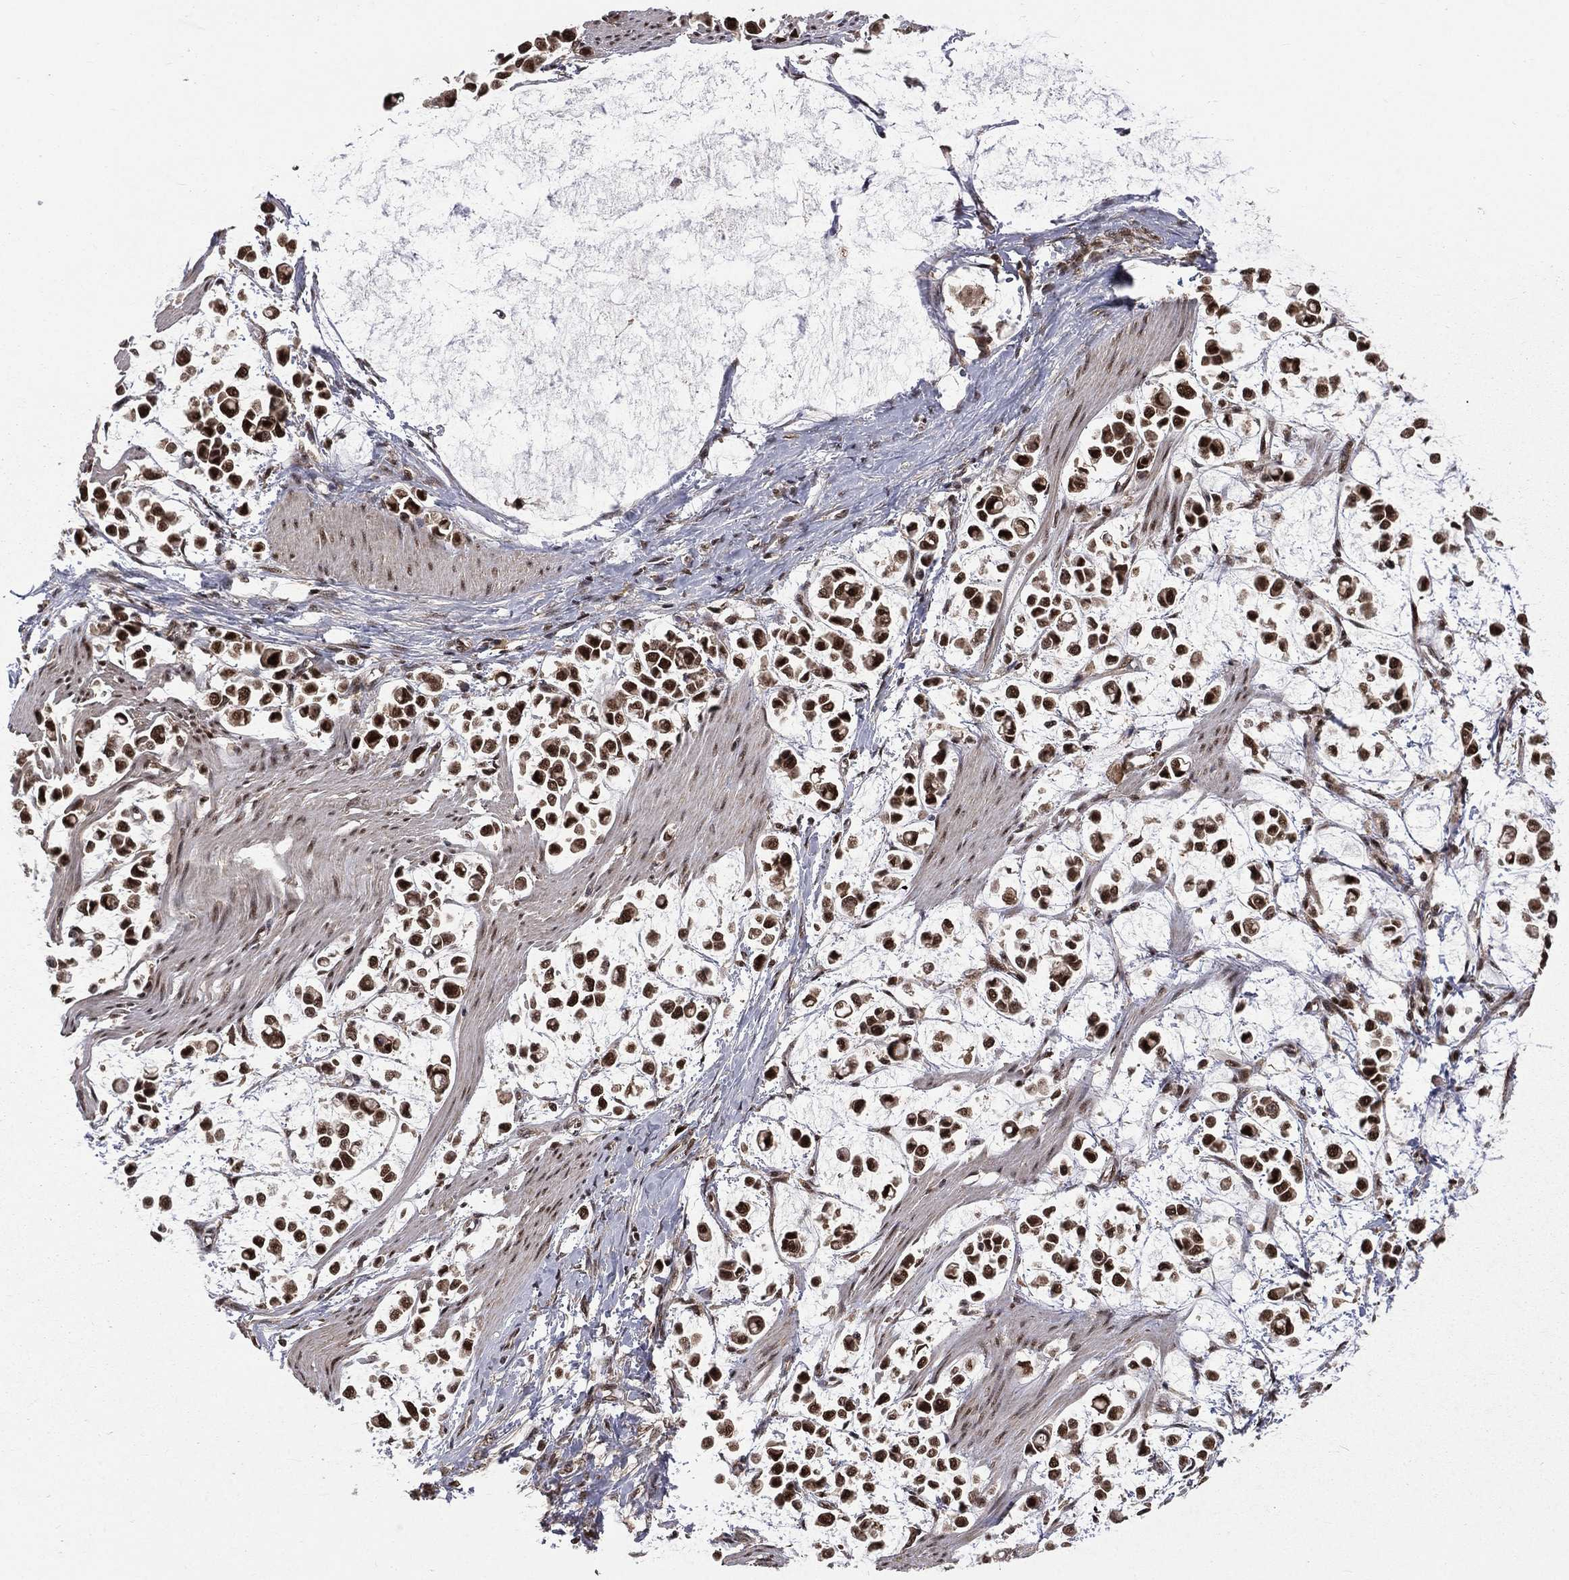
{"staining": {"intensity": "strong", "quantity": ">75%", "location": "nuclear"}, "tissue": "stomach cancer", "cell_type": "Tumor cells", "image_type": "cancer", "snomed": [{"axis": "morphology", "description": "Adenocarcinoma, NOS"}, {"axis": "topography", "description": "Stomach"}], "caption": "Stomach adenocarcinoma stained with immunohistochemistry displays strong nuclear staining in approximately >75% of tumor cells. The protein is shown in brown color, while the nuclei are stained blue.", "gene": "JMJD6", "patient": {"sex": "male", "age": 82}}